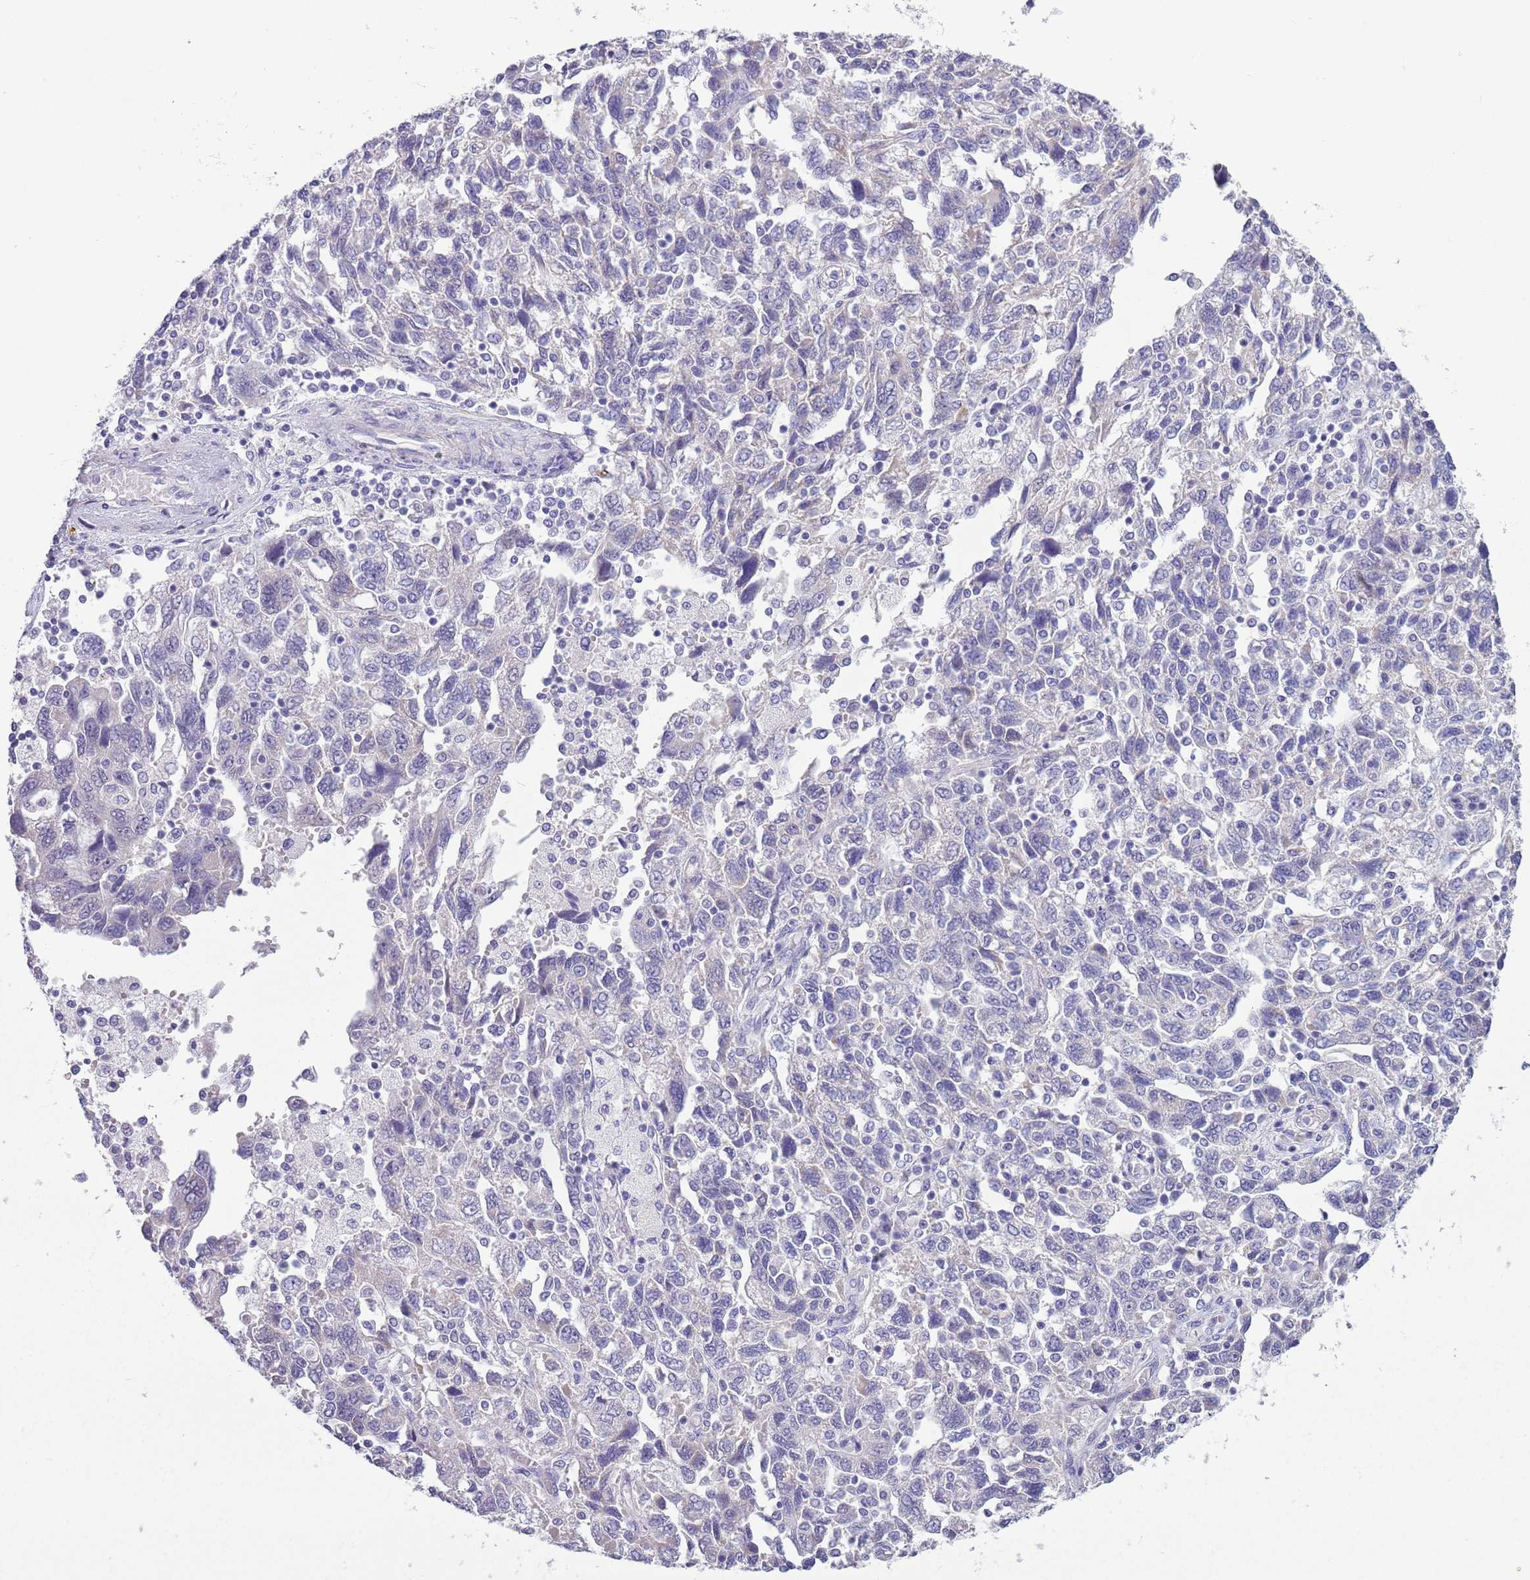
{"staining": {"intensity": "negative", "quantity": "none", "location": "none"}, "tissue": "ovarian cancer", "cell_type": "Tumor cells", "image_type": "cancer", "snomed": [{"axis": "morphology", "description": "Carcinoma, NOS"}, {"axis": "morphology", "description": "Cystadenocarcinoma, serous, NOS"}, {"axis": "topography", "description": "Ovary"}], "caption": "This is an immunohistochemistry photomicrograph of human ovarian cancer. There is no staining in tumor cells.", "gene": "TSGA13", "patient": {"sex": "female", "age": 69}}